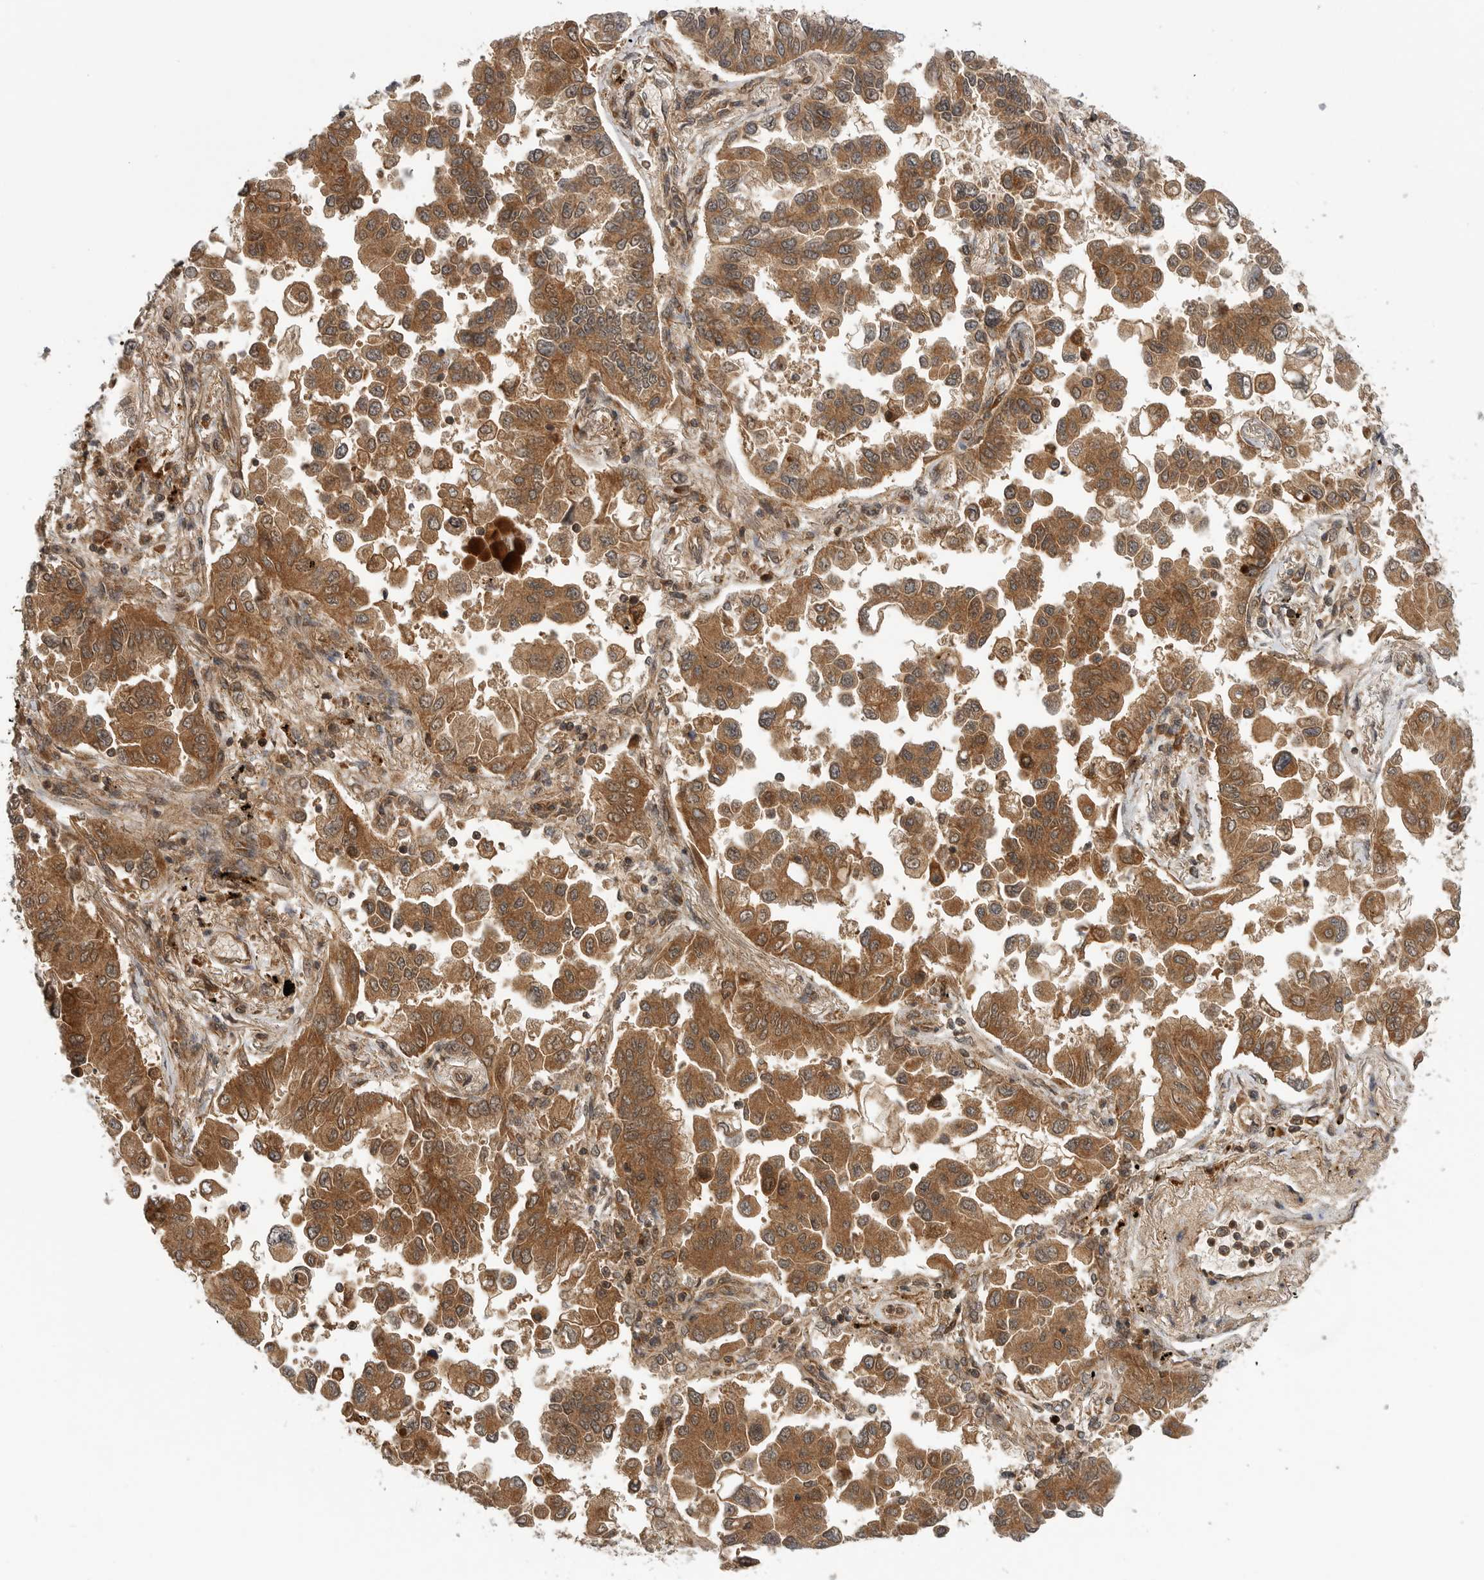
{"staining": {"intensity": "moderate", "quantity": ">75%", "location": "cytoplasmic/membranous"}, "tissue": "lung cancer", "cell_type": "Tumor cells", "image_type": "cancer", "snomed": [{"axis": "morphology", "description": "Adenocarcinoma, NOS"}, {"axis": "topography", "description": "Lung"}], "caption": "An image of human lung cancer stained for a protein displays moderate cytoplasmic/membranous brown staining in tumor cells.", "gene": "PRDX4", "patient": {"sex": "female", "age": 67}}